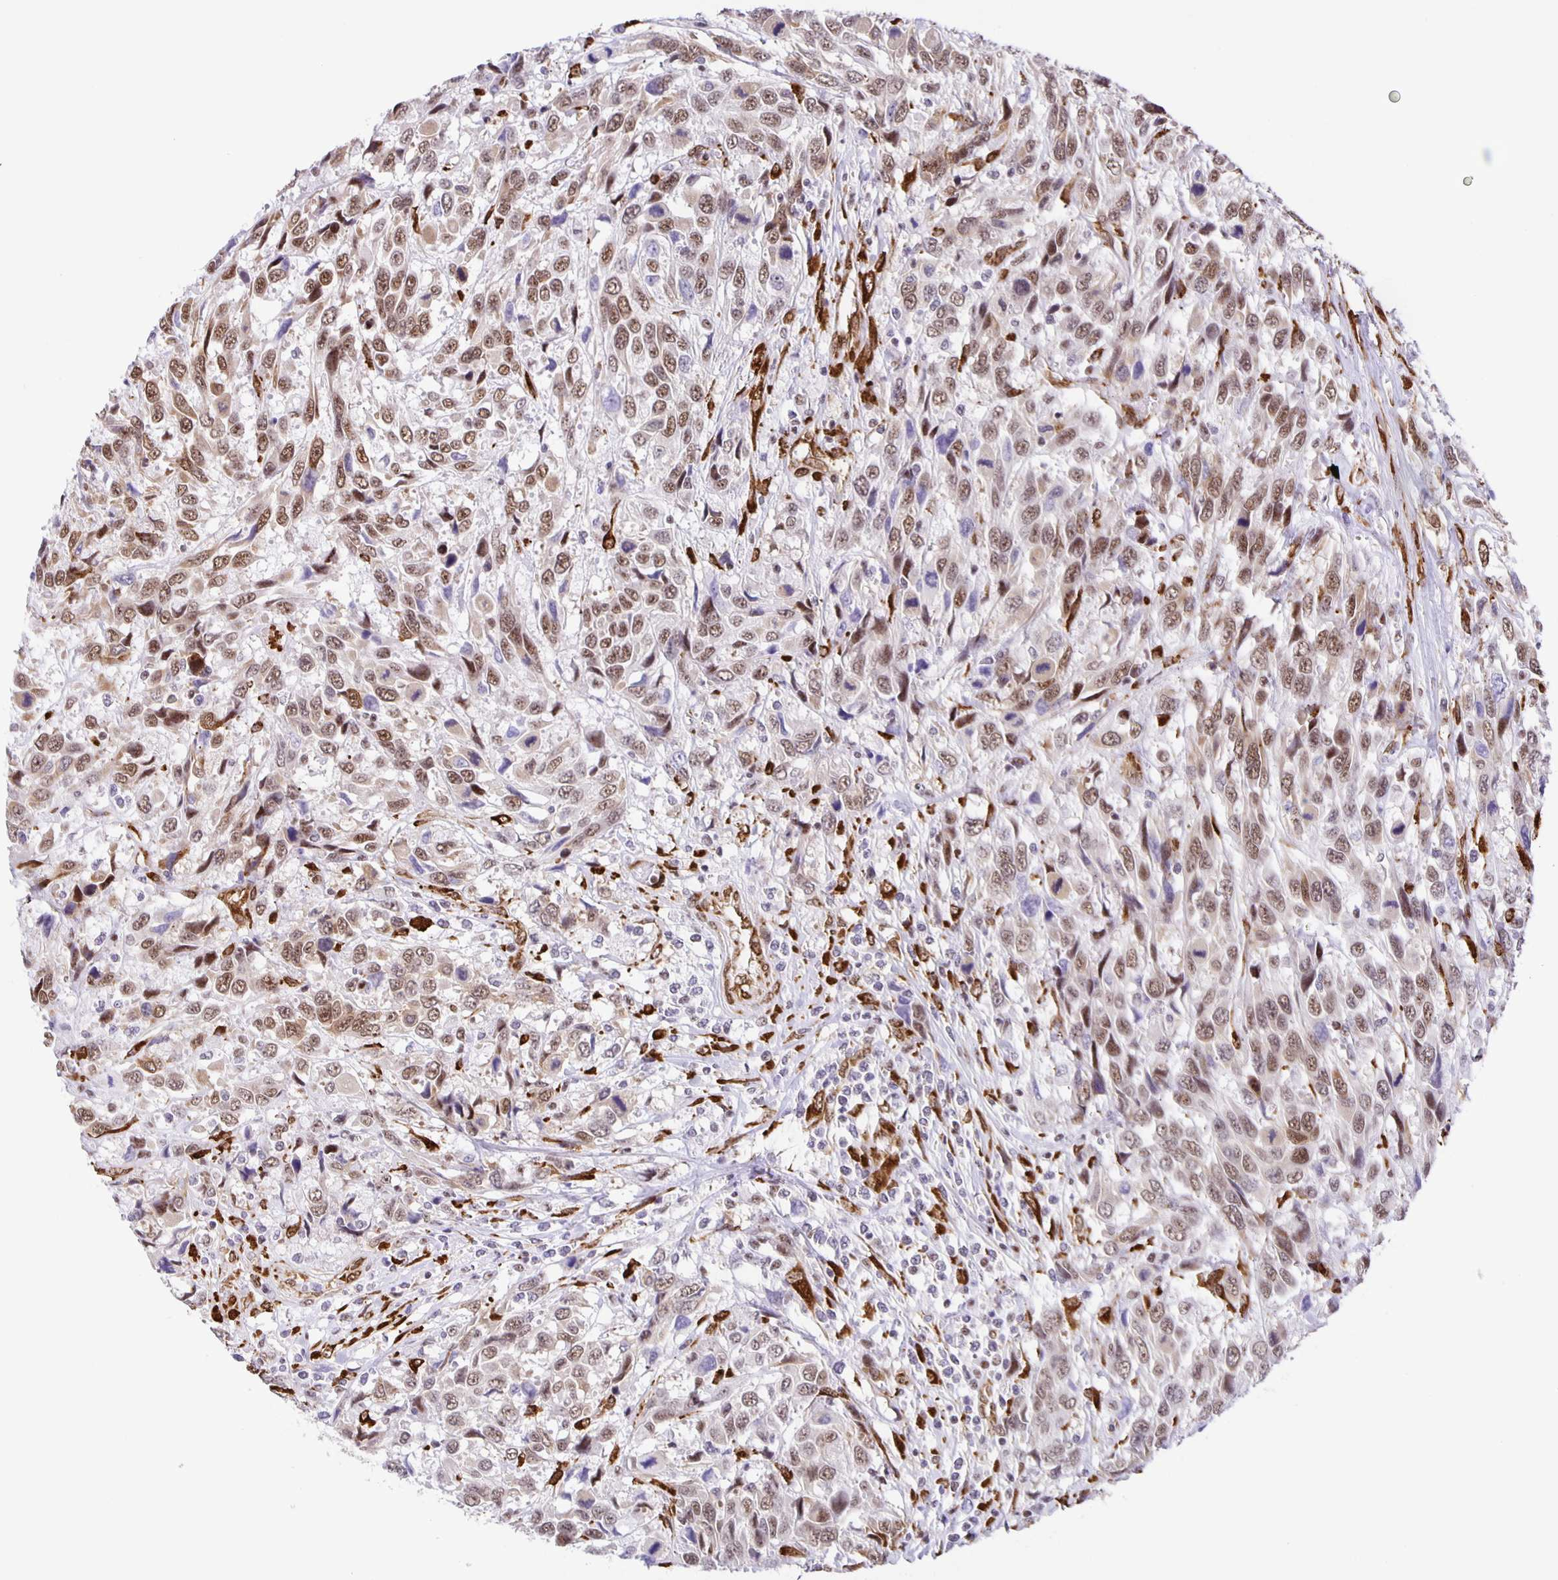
{"staining": {"intensity": "moderate", "quantity": ">75%", "location": "nuclear"}, "tissue": "urothelial cancer", "cell_type": "Tumor cells", "image_type": "cancer", "snomed": [{"axis": "morphology", "description": "Urothelial carcinoma, High grade"}, {"axis": "topography", "description": "Urinary bladder"}], "caption": "Human urothelial cancer stained for a protein (brown) exhibits moderate nuclear positive positivity in about >75% of tumor cells.", "gene": "ZRANB2", "patient": {"sex": "female", "age": 70}}